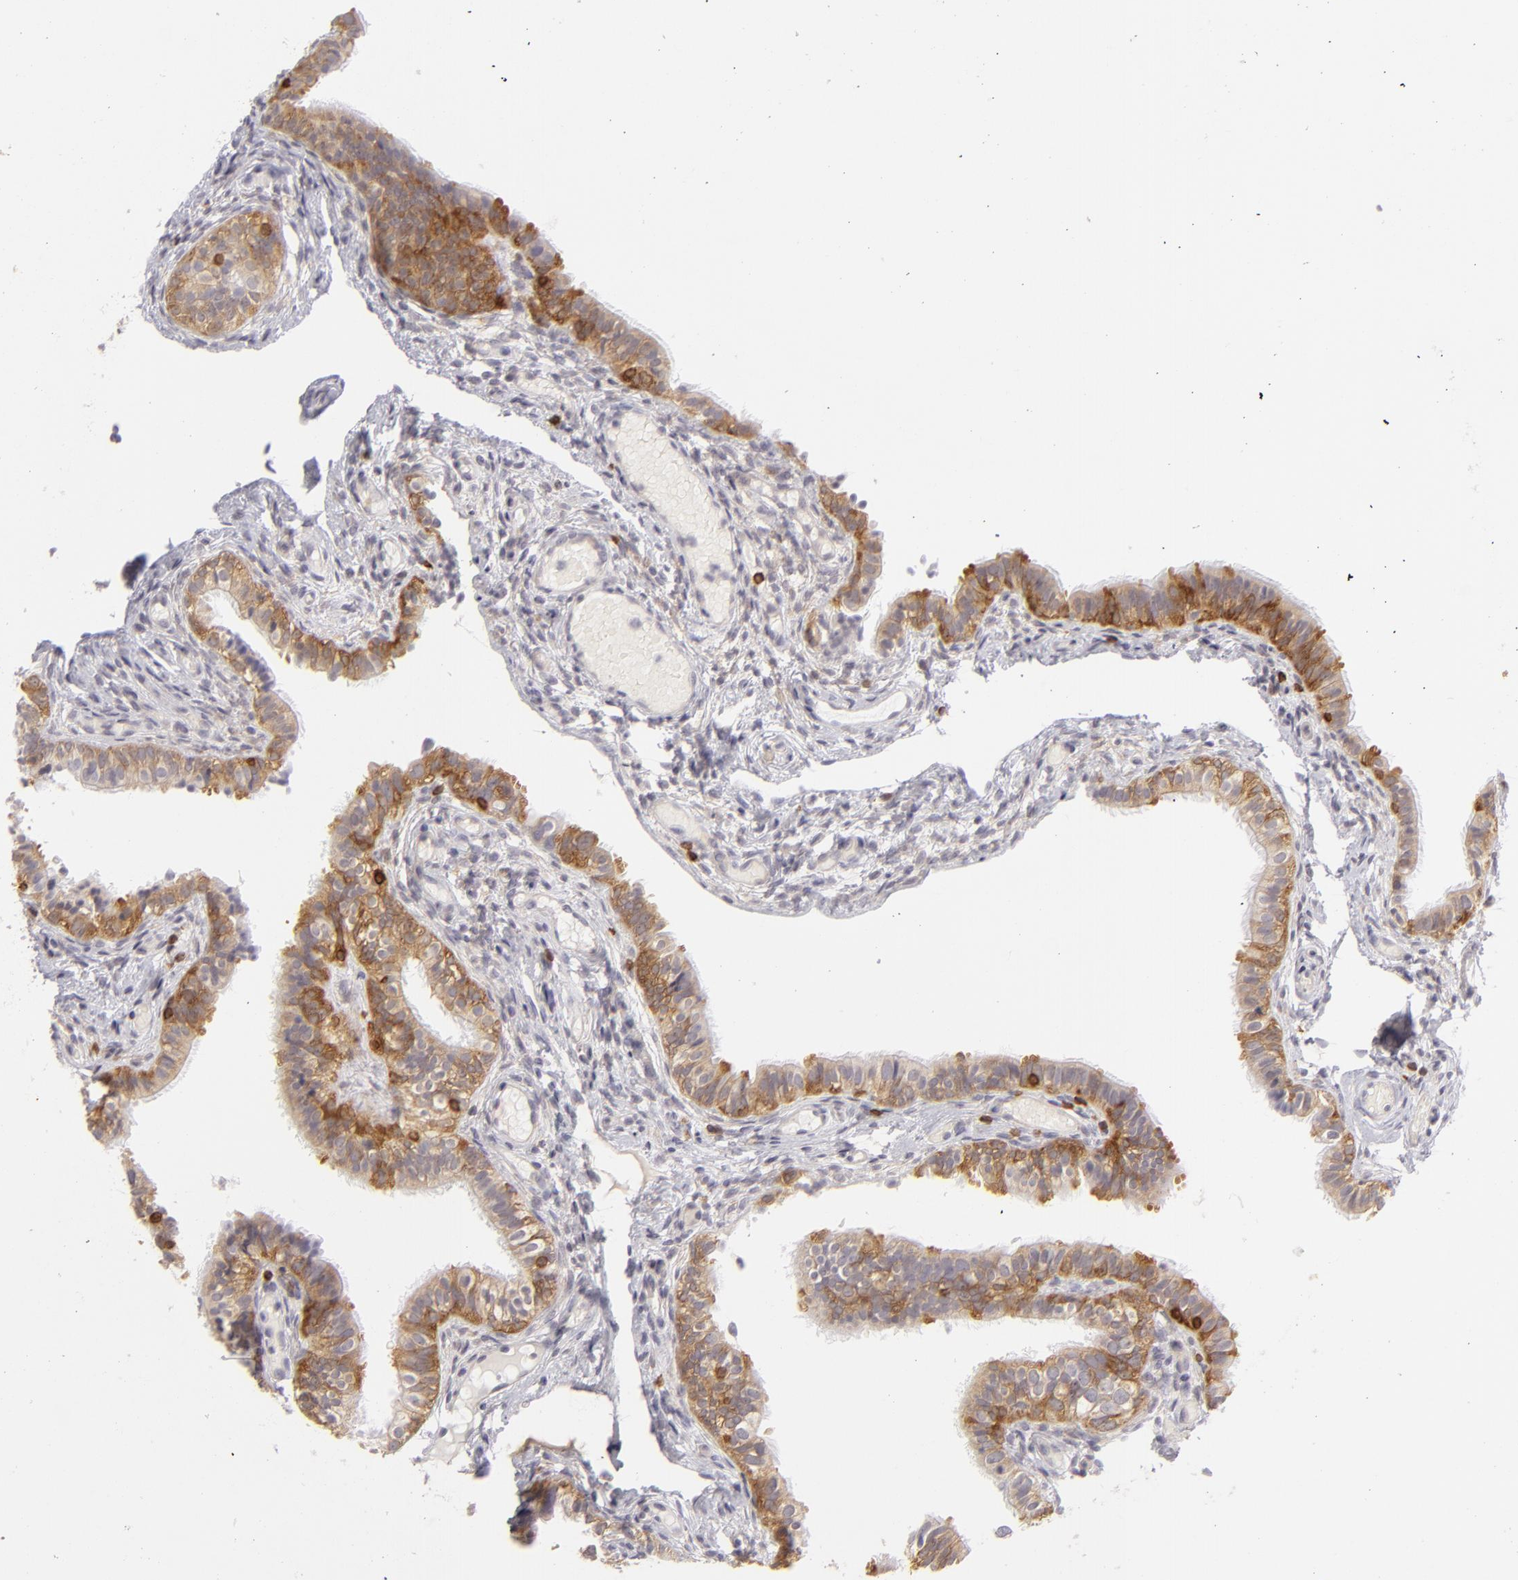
{"staining": {"intensity": "moderate", "quantity": "25%-75%", "location": "cytoplasmic/membranous"}, "tissue": "fallopian tube", "cell_type": "Glandular cells", "image_type": "normal", "snomed": [{"axis": "morphology", "description": "Normal tissue, NOS"}, {"axis": "morphology", "description": "Dermoid, NOS"}, {"axis": "topography", "description": "Fallopian tube"}], "caption": "Immunohistochemical staining of unremarkable fallopian tube reveals medium levels of moderate cytoplasmic/membranous expression in about 25%-75% of glandular cells.", "gene": "APOBEC3G", "patient": {"sex": "female", "age": 33}}